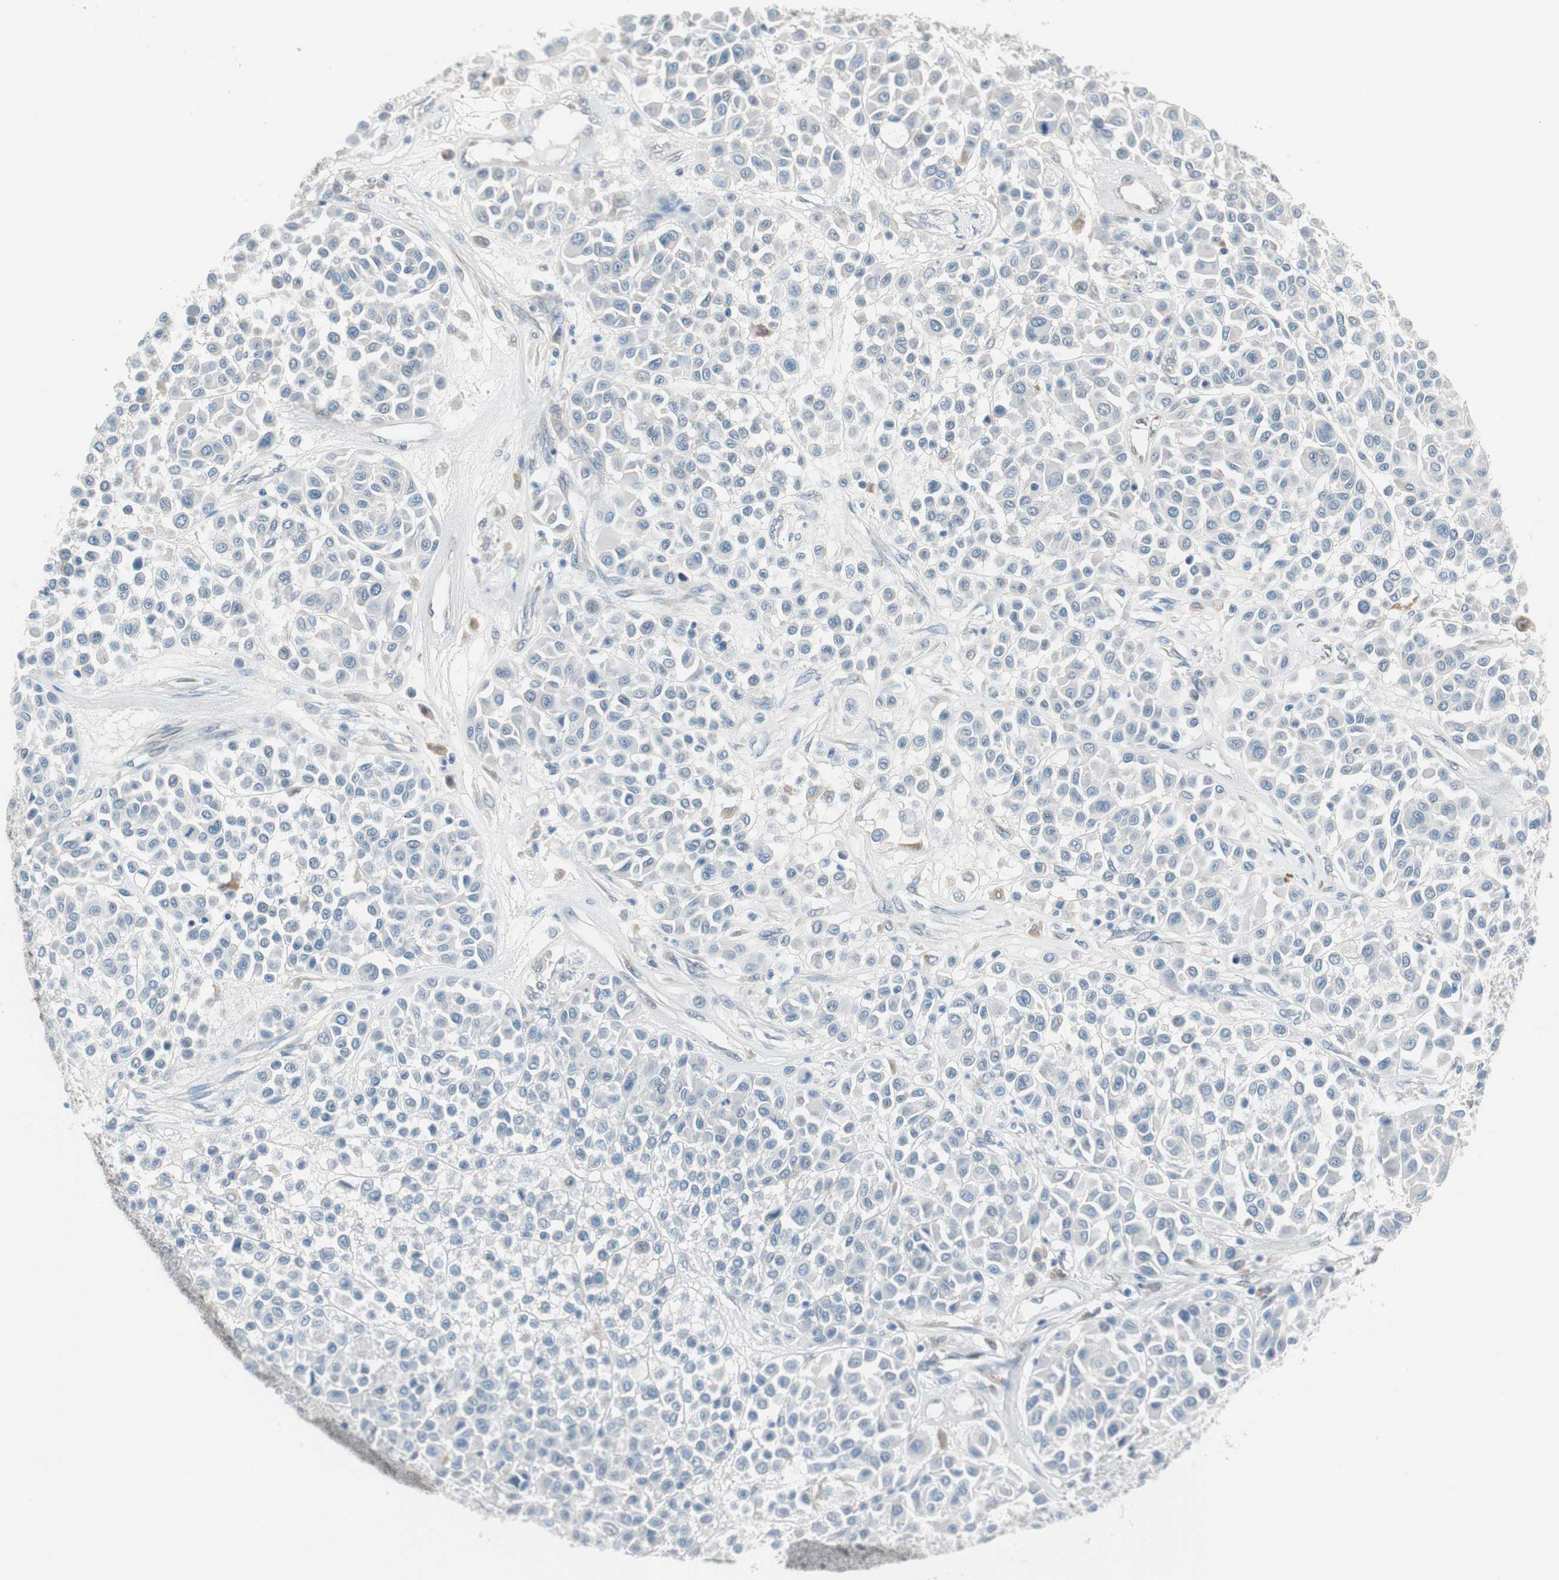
{"staining": {"intensity": "negative", "quantity": "none", "location": "none"}, "tissue": "melanoma", "cell_type": "Tumor cells", "image_type": "cancer", "snomed": [{"axis": "morphology", "description": "Malignant melanoma, Metastatic site"}, {"axis": "topography", "description": "Soft tissue"}], "caption": "Immunohistochemical staining of melanoma reveals no significant staining in tumor cells.", "gene": "GRHL1", "patient": {"sex": "male", "age": 41}}